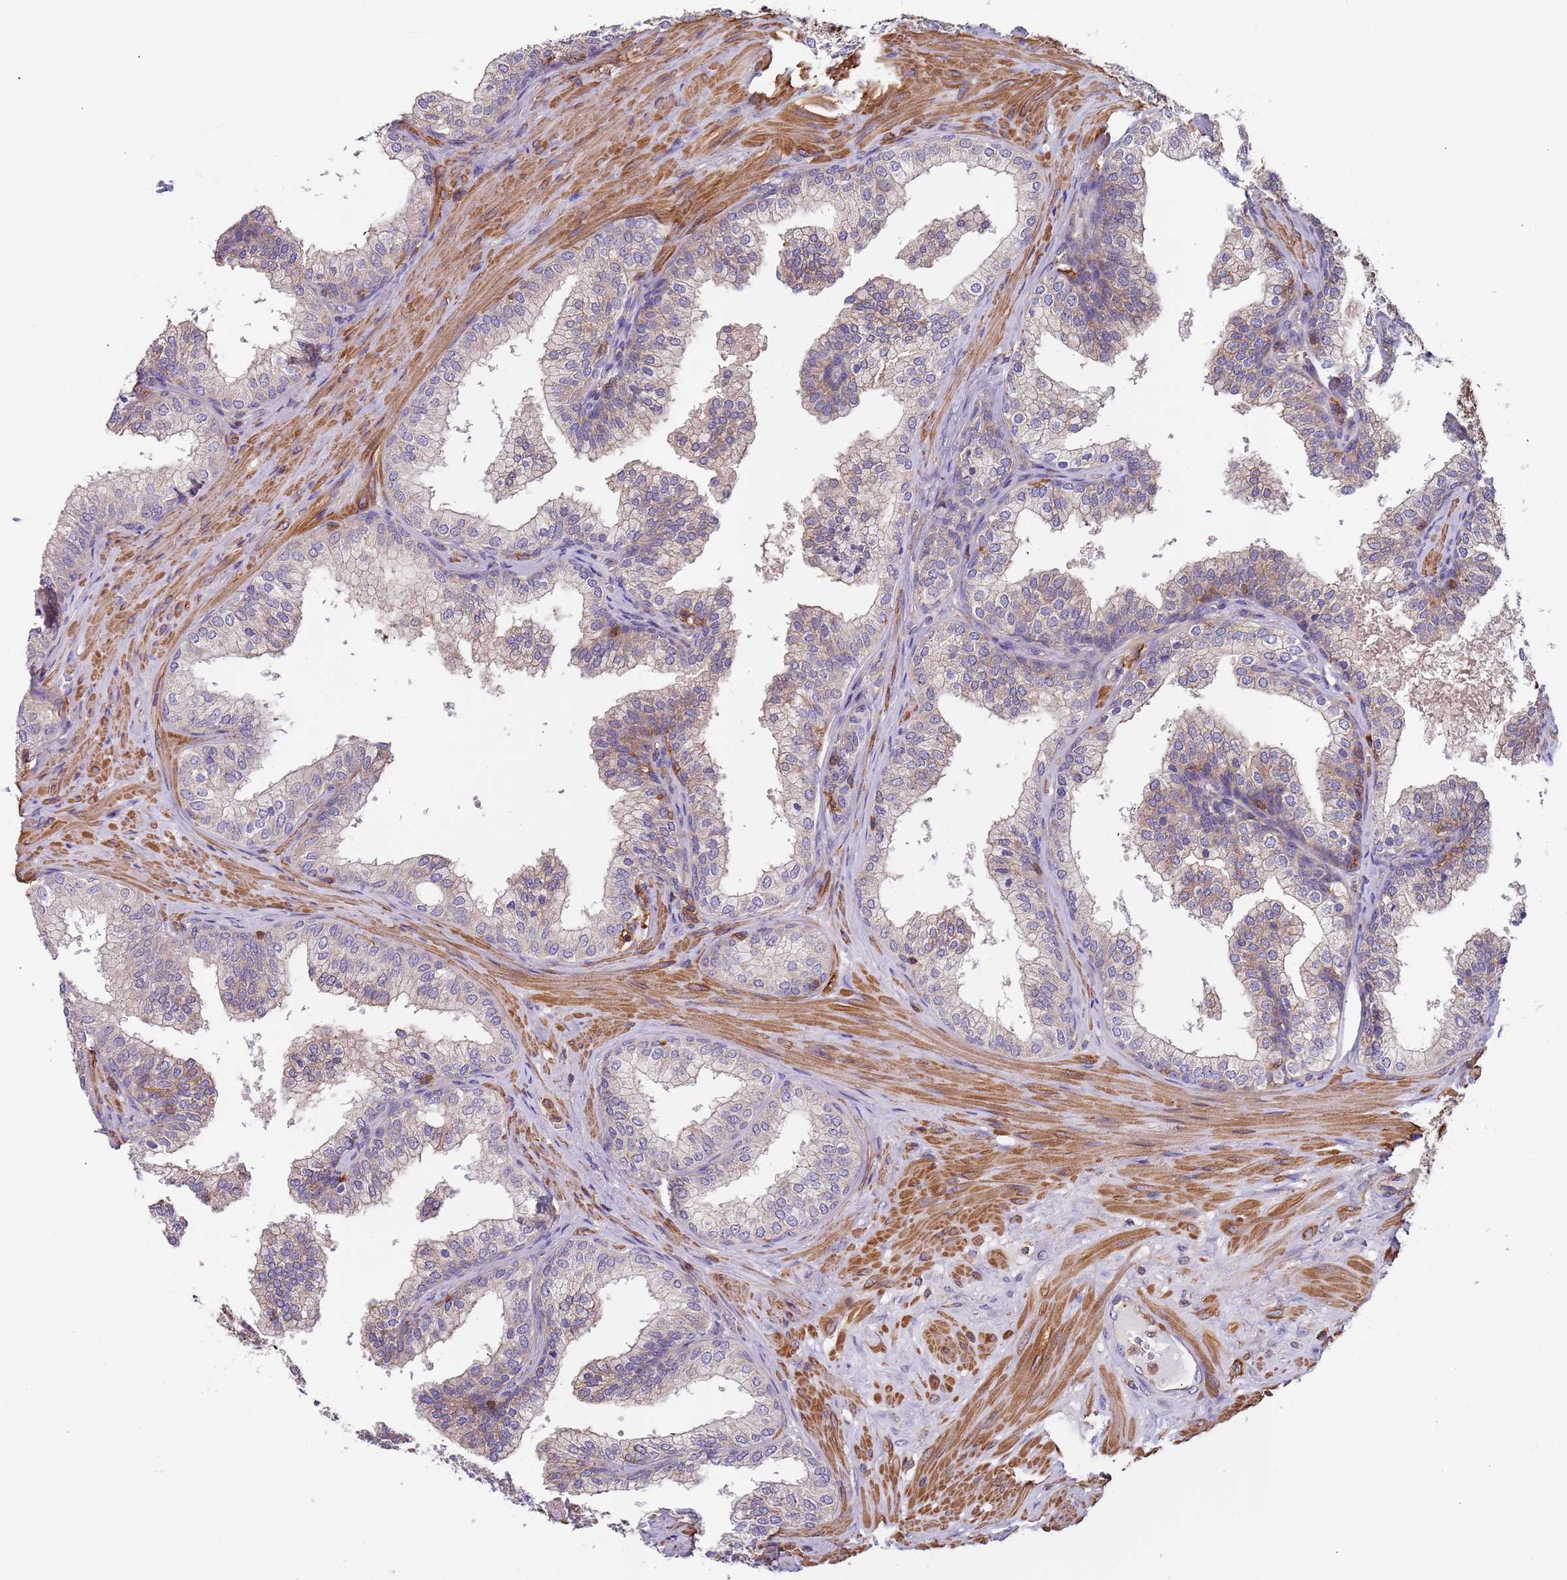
{"staining": {"intensity": "weak", "quantity": "<25%", "location": "cytoplasmic/membranous"}, "tissue": "prostate", "cell_type": "Glandular cells", "image_type": "normal", "snomed": [{"axis": "morphology", "description": "Normal tissue, NOS"}, {"axis": "topography", "description": "Prostate"}], "caption": "Immunohistochemistry micrograph of normal human prostate stained for a protein (brown), which exhibits no expression in glandular cells.", "gene": "SYT4", "patient": {"sex": "male", "age": 60}}